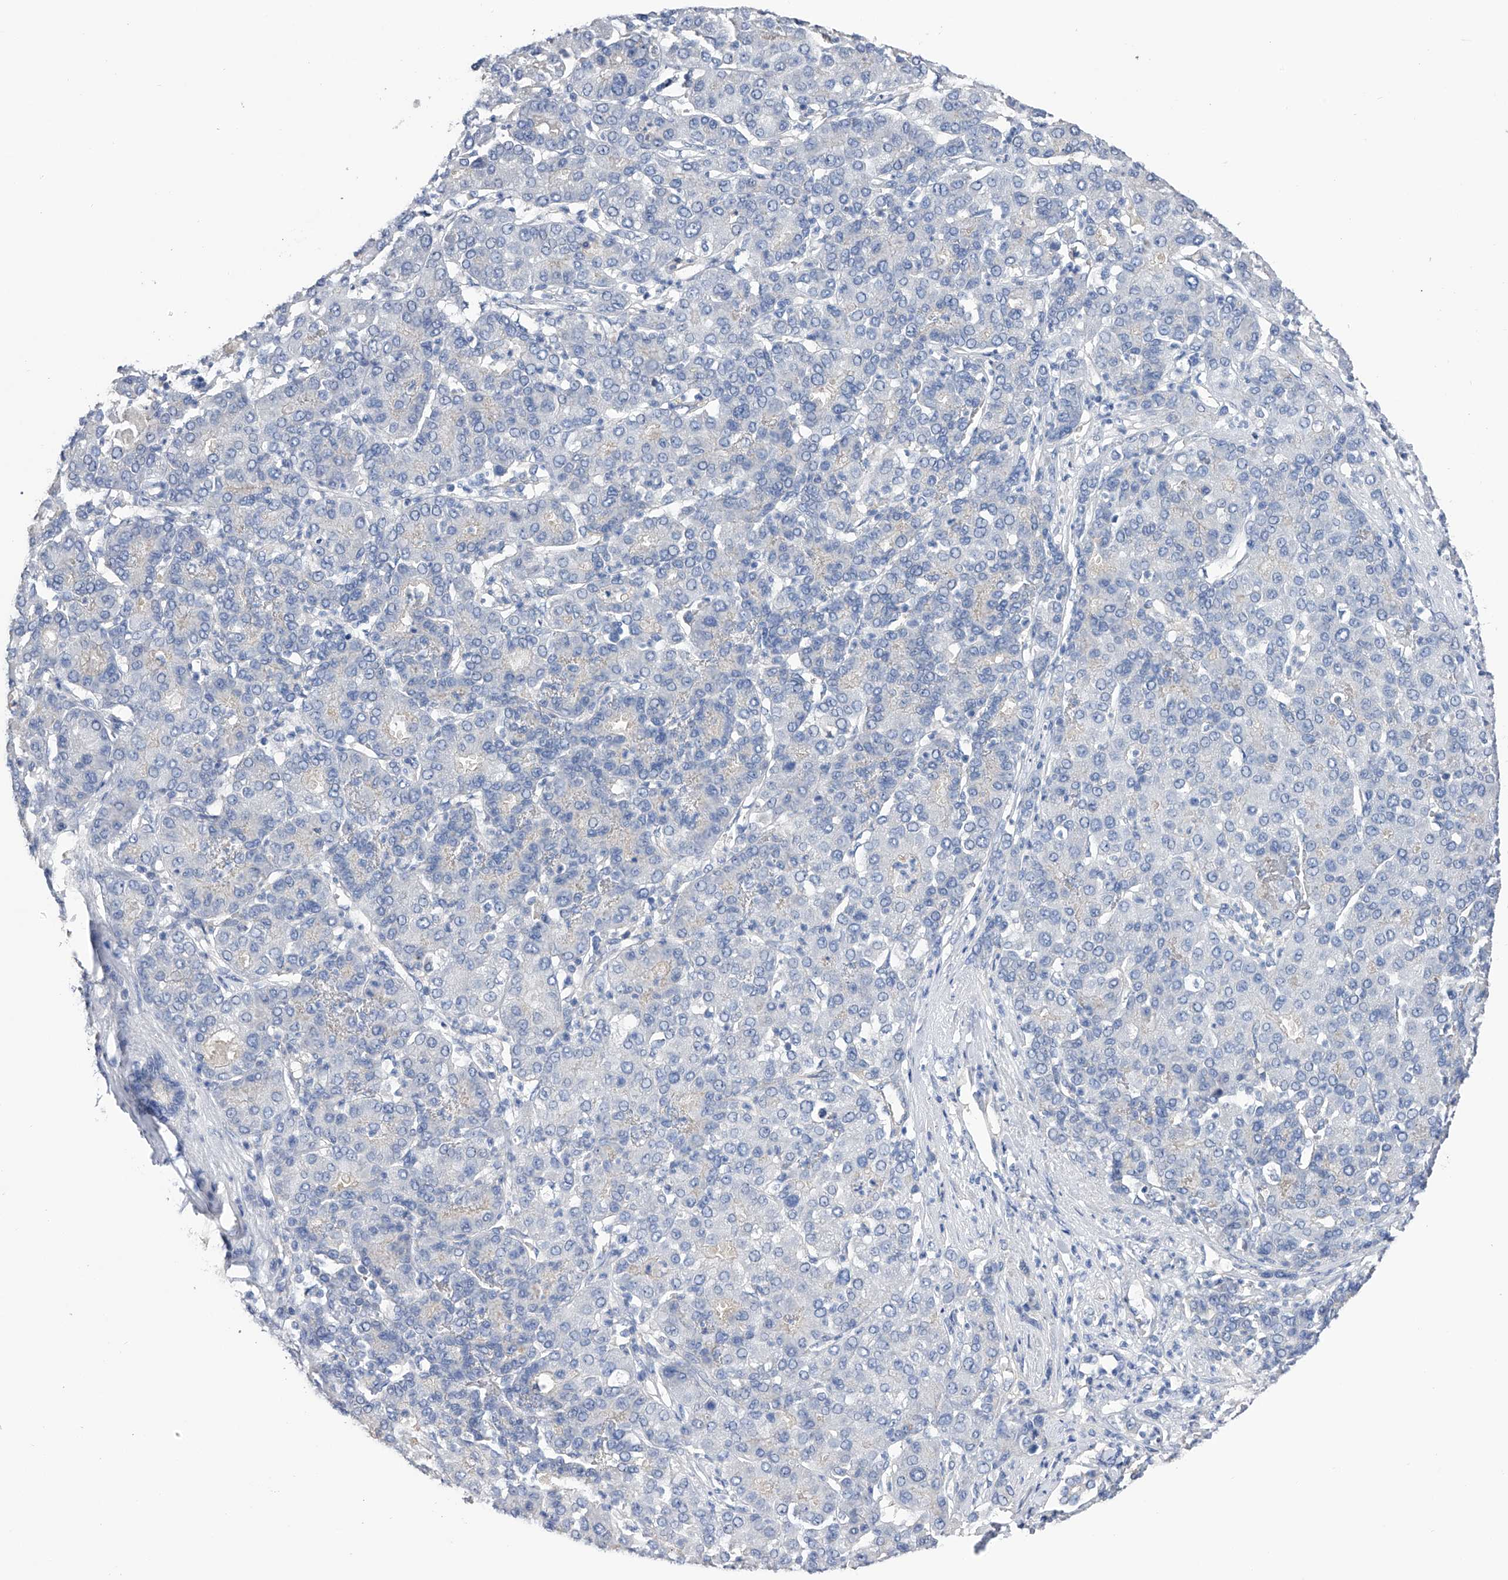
{"staining": {"intensity": "negative", "quantity": "none", "location": "none"}, "tissue": "liver cancer", "cell_type": "Tumor cells", "image_type": "cancer", "snomed": [{"axis": "morphology", "description": "Carcinoma, Hepatocellular, NOS"}, {"axis": "topography", "description": "Liver"}], "caption": "Tumor cells are negative for brown protein staining in liver cancer (hepatocellular carcinoma).", "gene": "RWDD2A", "patient": {"sex": "male", "age": 65}}